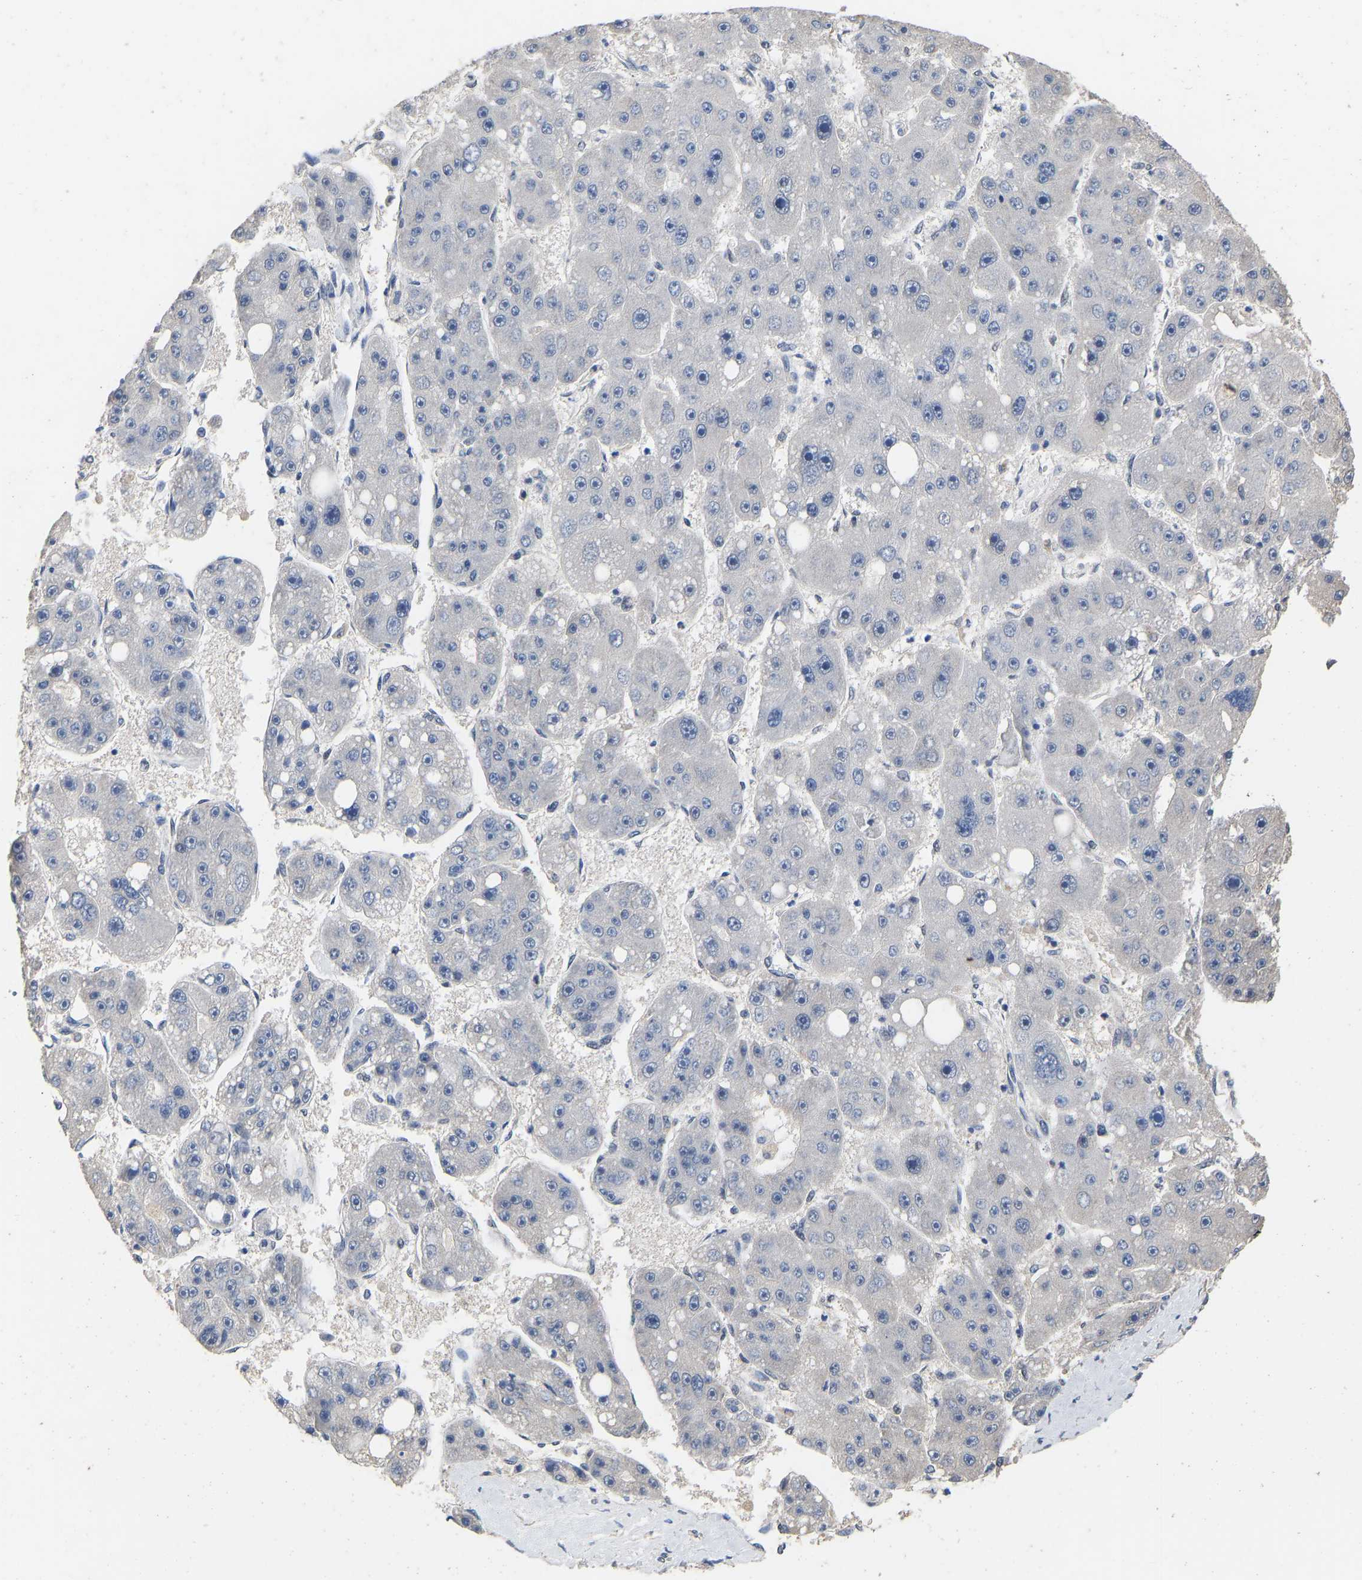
{"staining": {"intensity": "negative", "quantity": "none", "location": "none"}, "tissue": "liver cancer", "cell_type": "Tumor cells", "image_type": "cancer", "snomed": [{"axis": "morphology", "description": "Carcinoma, Hepatocellular, NOS"}, {"axis": "topography", "description": "Liver"}], "caption": "Protein analysis of liver cancer (hepatocellular carcinoma) reveals no significant staining in tumor cells. The staining is performed using DAB brown chromogen with nuclei counter-stained in using hematoxylin.", "gene": "QKI", "patient": {"sex": "female", "age": 61}}